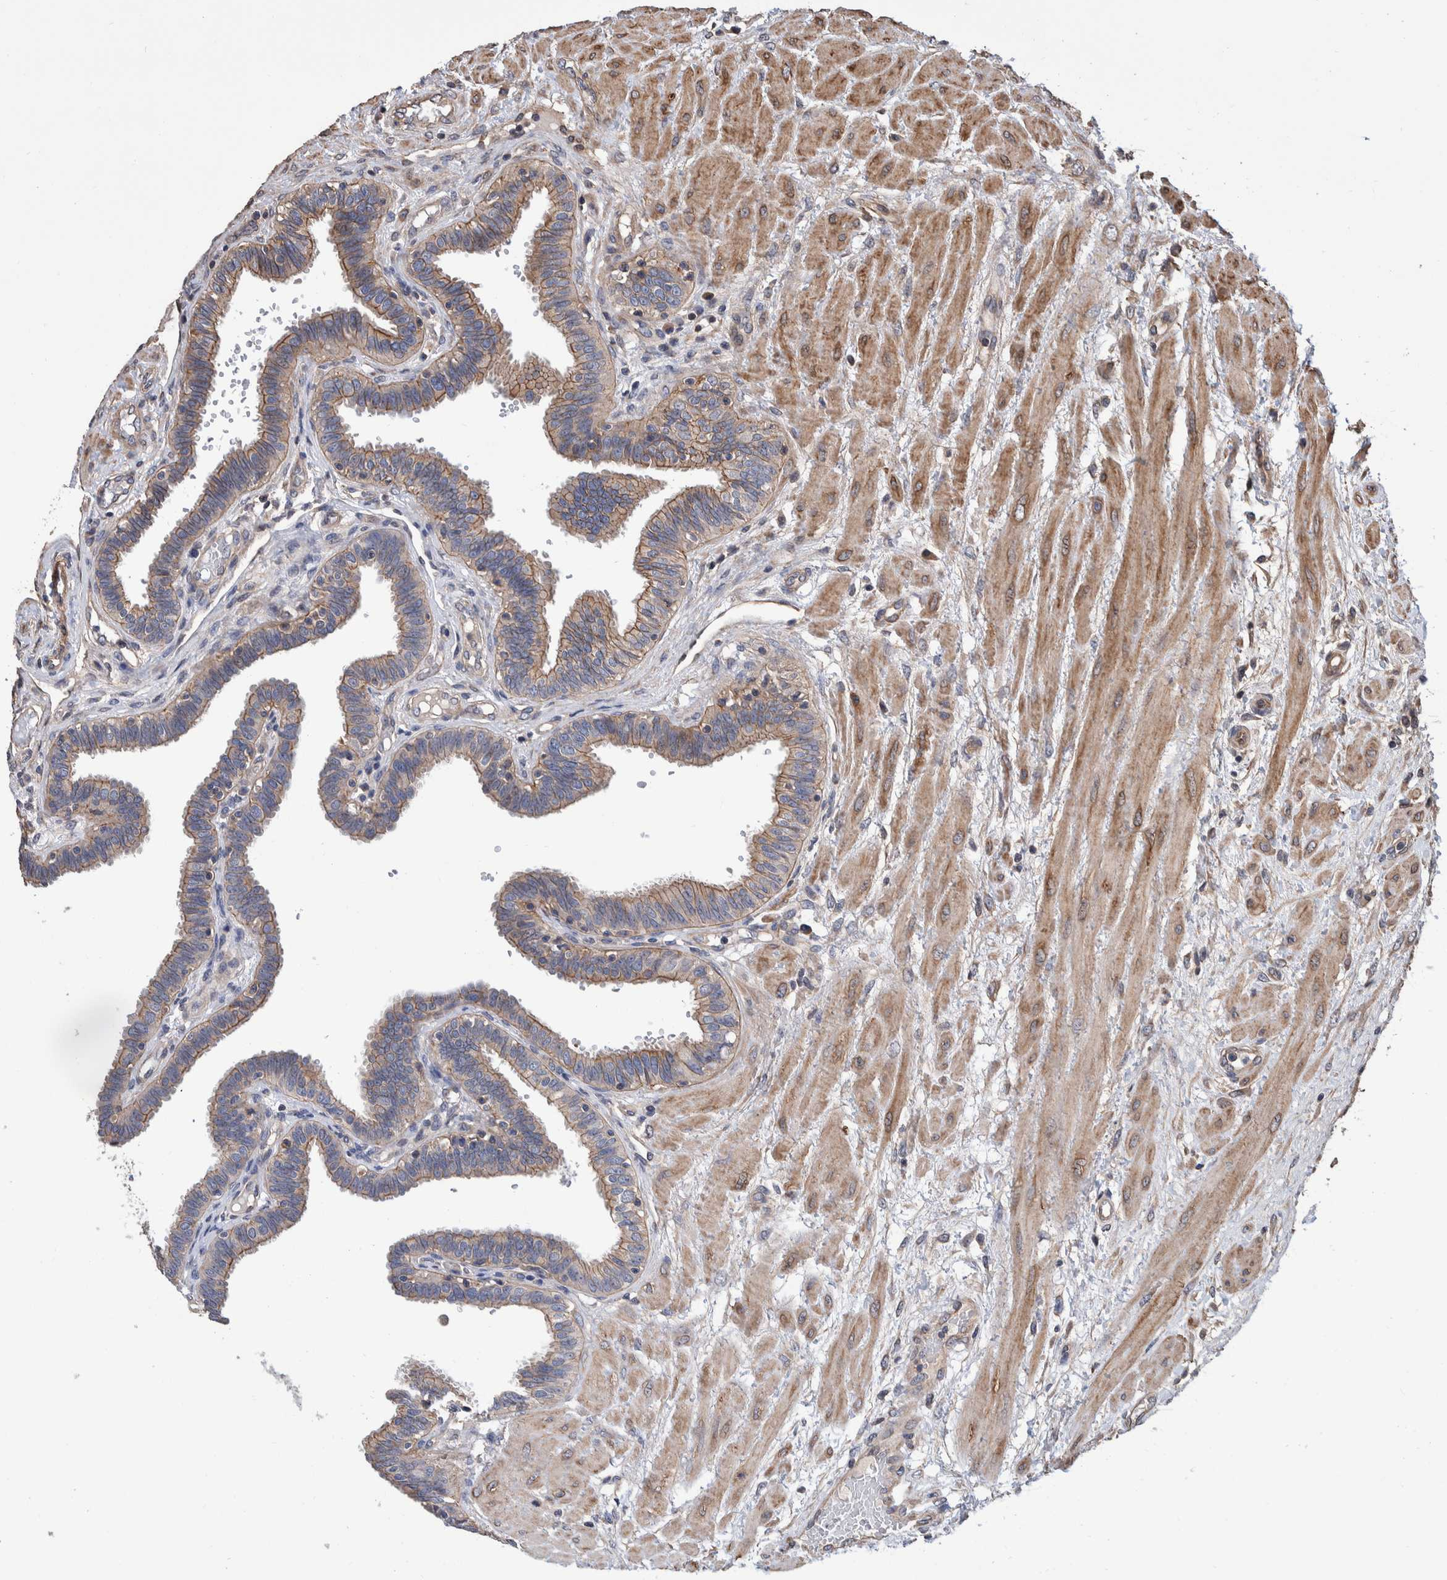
{"staining": {"intensity": "weak", "quantity": "25%-75%", "location": "cytoplasmic/membranous"}, "tissue": "fallopian tube", "cell_type": "Glandular cells", "image_type": "normal", "snomed": [{"axis": "morphology", "description": "Normal tissue, NOS"}, {"axis": "topography", "description": "Fallopian tube"}], "caption": "Immunohistochemical staining of normal fallopian tube reveals weak cytoplasmic/membranous protein expression in approximately 25%-75% of glandular cells.", "gene": "SLC45A4", "patient": {"sex": "female", "age": 32}}